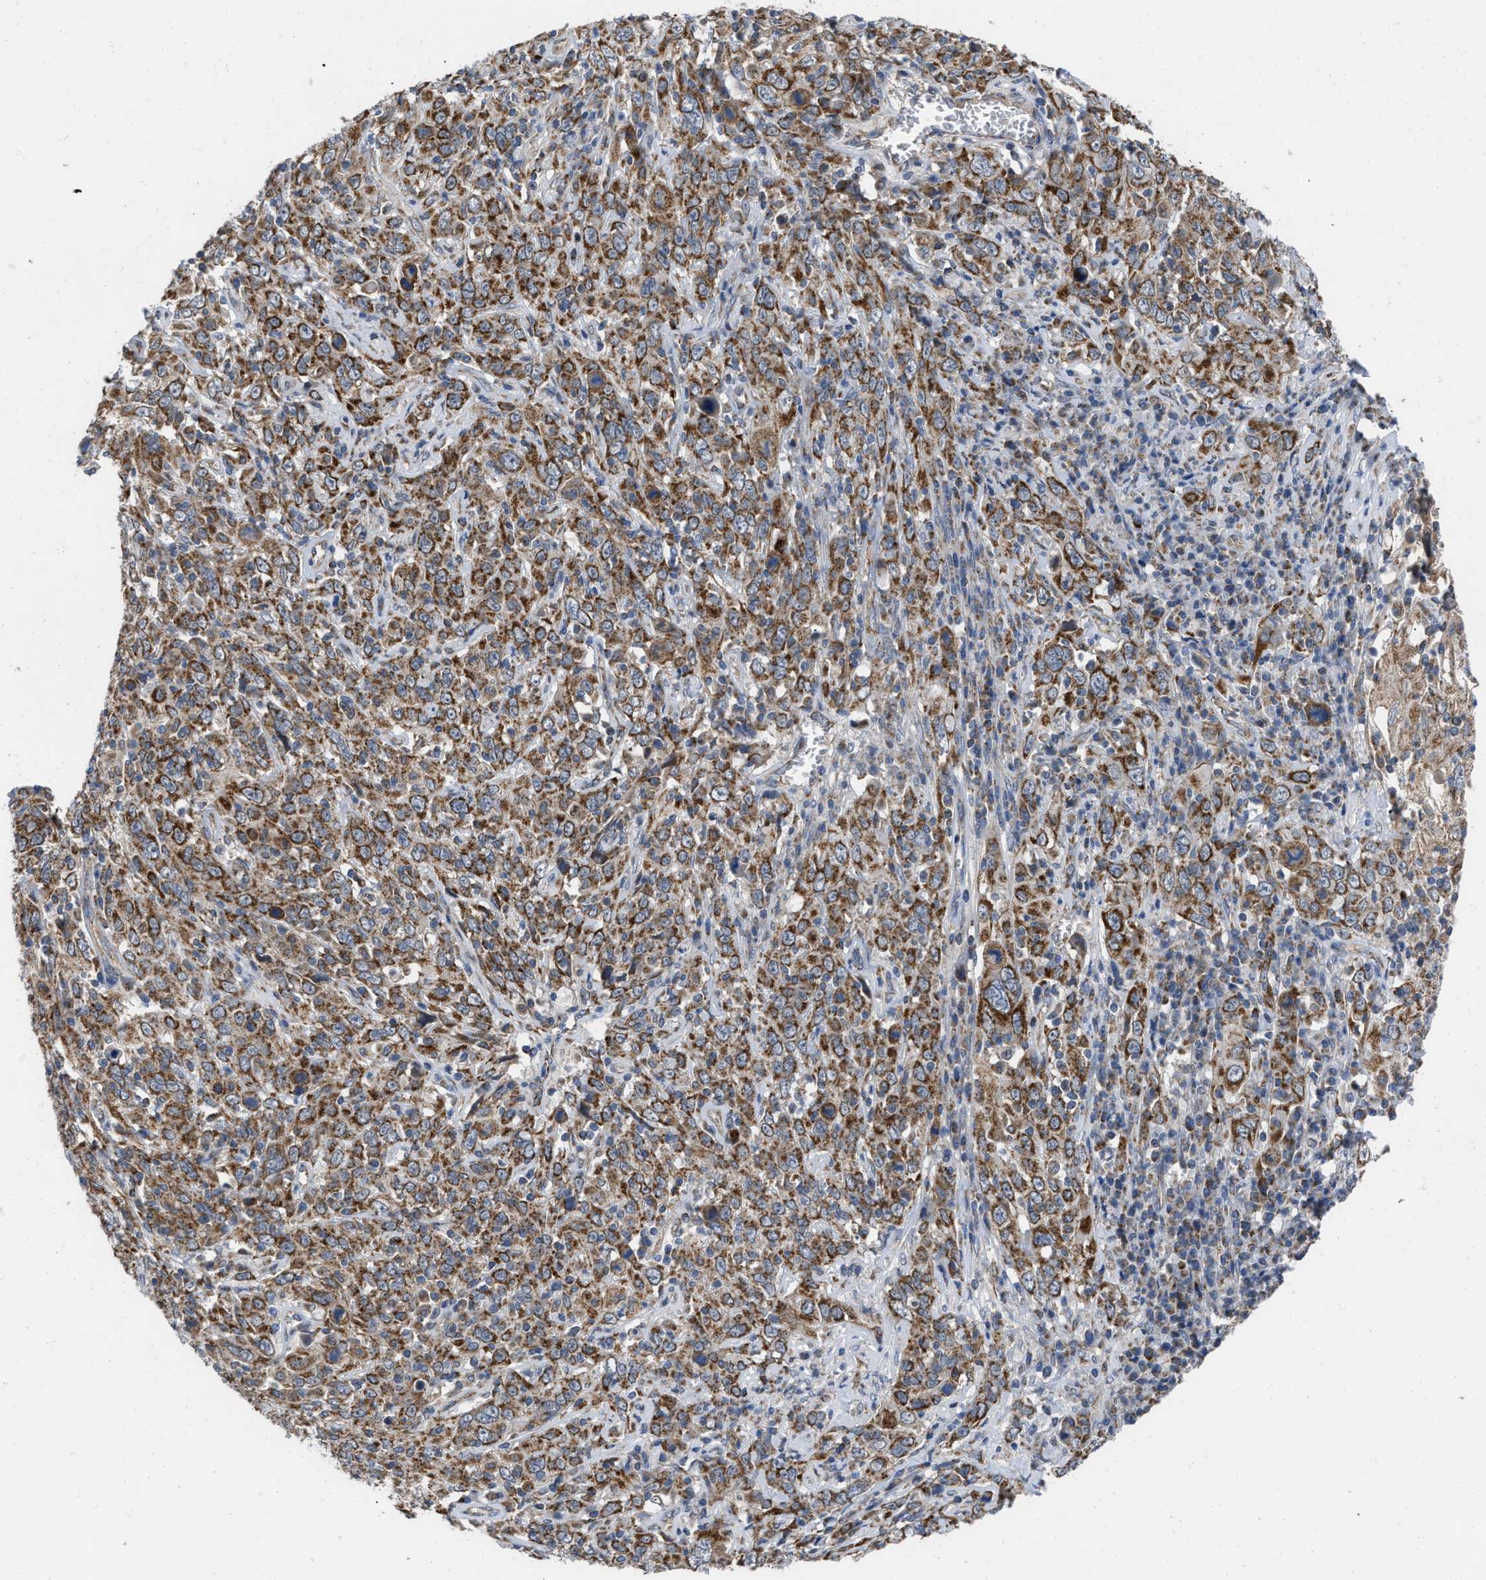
{"staining": {"intensity": "strong", "quantity": ">75%", "location": "cytoplasmic/membranous"}, "tissue": "cervical cancer", "cell_type": "Tumor cells", "image_type": "cancer", "snomed": [{"axis": "morphology", "description": "Squamous cell carcinoma, NOS"}, {"axis": "topography", "description": "Cervix"}], "caption": "An IHC micrograph of tumor tissue is shown. Protein staining in brown shows strong cytoplasmic/membranous positivity in cervical squamous cell carcinoma within tumor cells.", "gene": "AKAP1", "patient": {"sex": "female", "age": 46}}